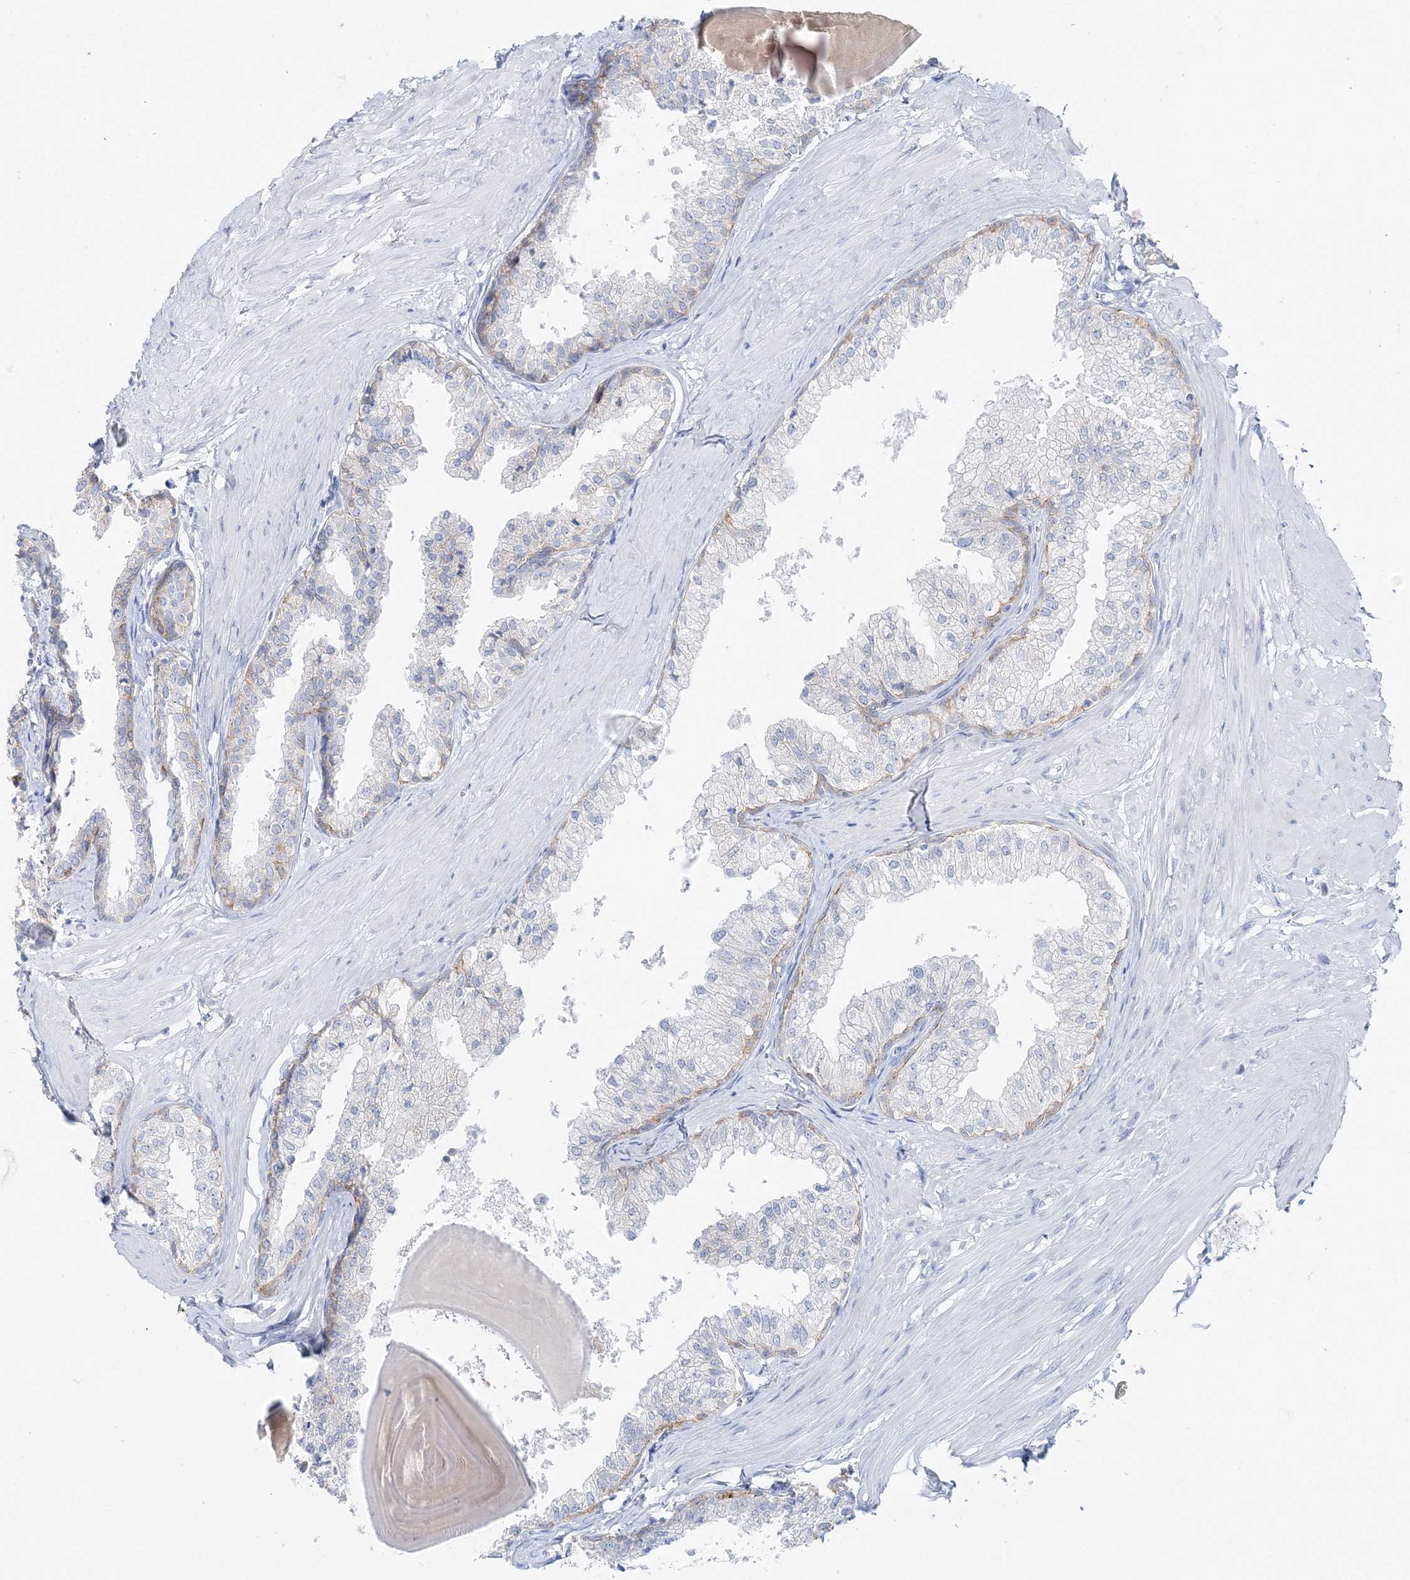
{"staining": {"intensity": "negative", "quantity": "none", "location": "none"}, "tissue": "prostate", "cell_type": "Glandular cells", "image_type": "normal", "snomed": [{"axis": "morphology", "description": "Normal tissue, NOS"}, {"axis": "topography", "description": "Prostate"}], "caption": "The micrograph demonstrates no significant staining in glandular cells of prostate. (DAB (3,3'-diaminobenzidine) IHC, high magnification).", "gene": "SLC5A6", "patient": {"sex": "male", "age": 48}}